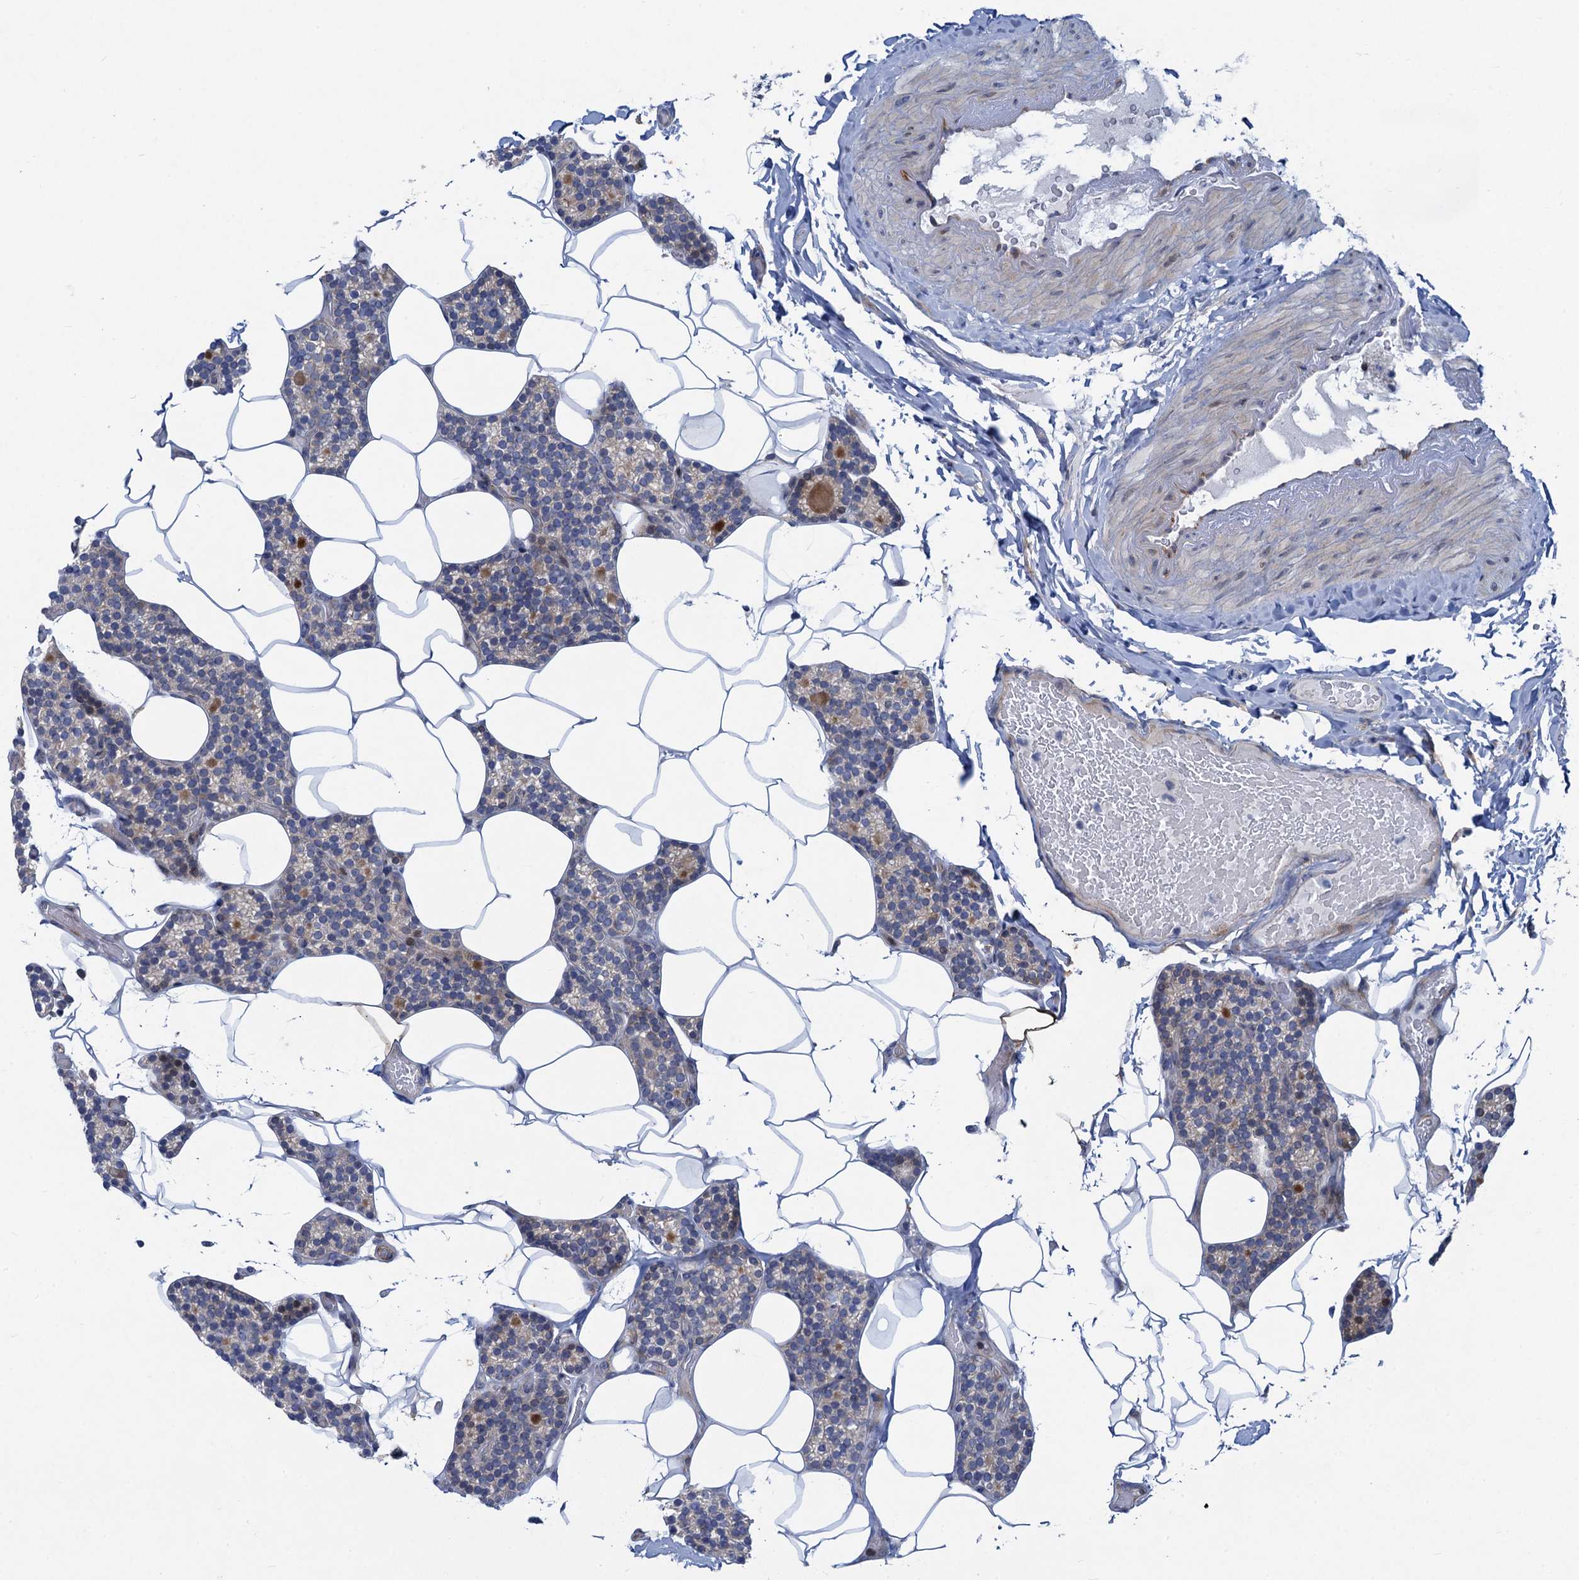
{"staining": {"intensity": "weak", "quantity": "25%-75%", "location": "cytoplasmic/membranous"}, "tissue": "parathyroid gland", "cell_type": "Glandular cells", "image_type": "normal", "snomed": [{"axis": "morphology", "description": "Normal tissue, NOS"}, {"axis": "topography", "description": "Parathyroid gland"}], "caption": "Glandular cells reveal low levels of weak cytoplasmic/membranous positivity in about 25%-75% of cells in unremarkable human parathyroid gland. The staining is performed using DAB (3,3'-diaminobenzidine) brown chromogen to label protein expression. The nuclei are counter-stained blue using hematoxylin.", "gene": "QPCTL", "patient": {"sex": "male", "age": 52}}